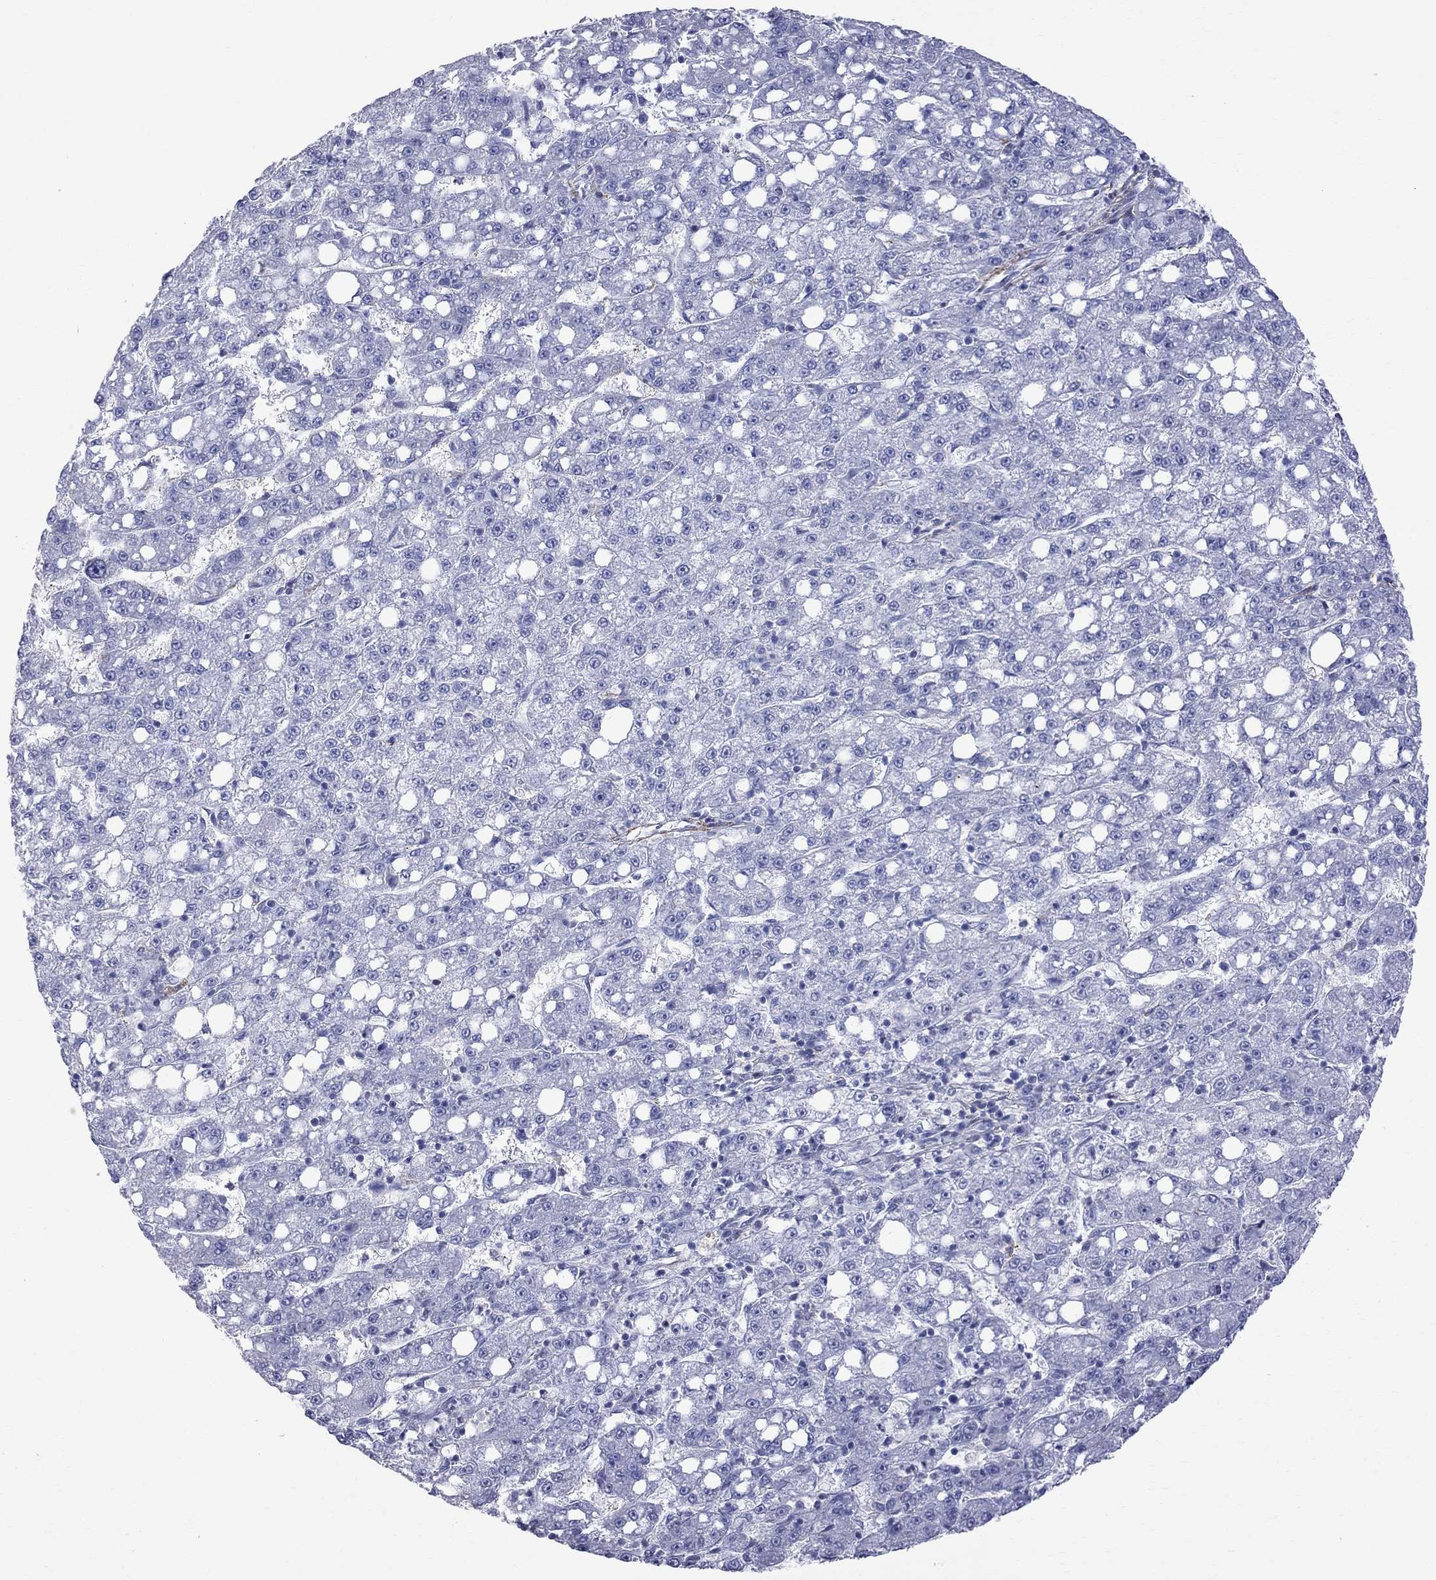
{"staining": {"intensity": "negative", "quantity": "none", "location": "none"}, "tissue": "liver cancer", "cell_type": "Tumor cells", "image_type": "cancer", "snomed": [{"axis": "morphology", "description": "Carcinoma, Hepatocellular, NOS"}, {"axis": "topography", "description": "Liver"}], "caption": "Immunohistochemistry micrograph of human liver cancer stained for a protein (brown), which exhibits no expression in tumor cells.", "gene": "S100A3", "patient": {"sex": "female", "age": 65}}